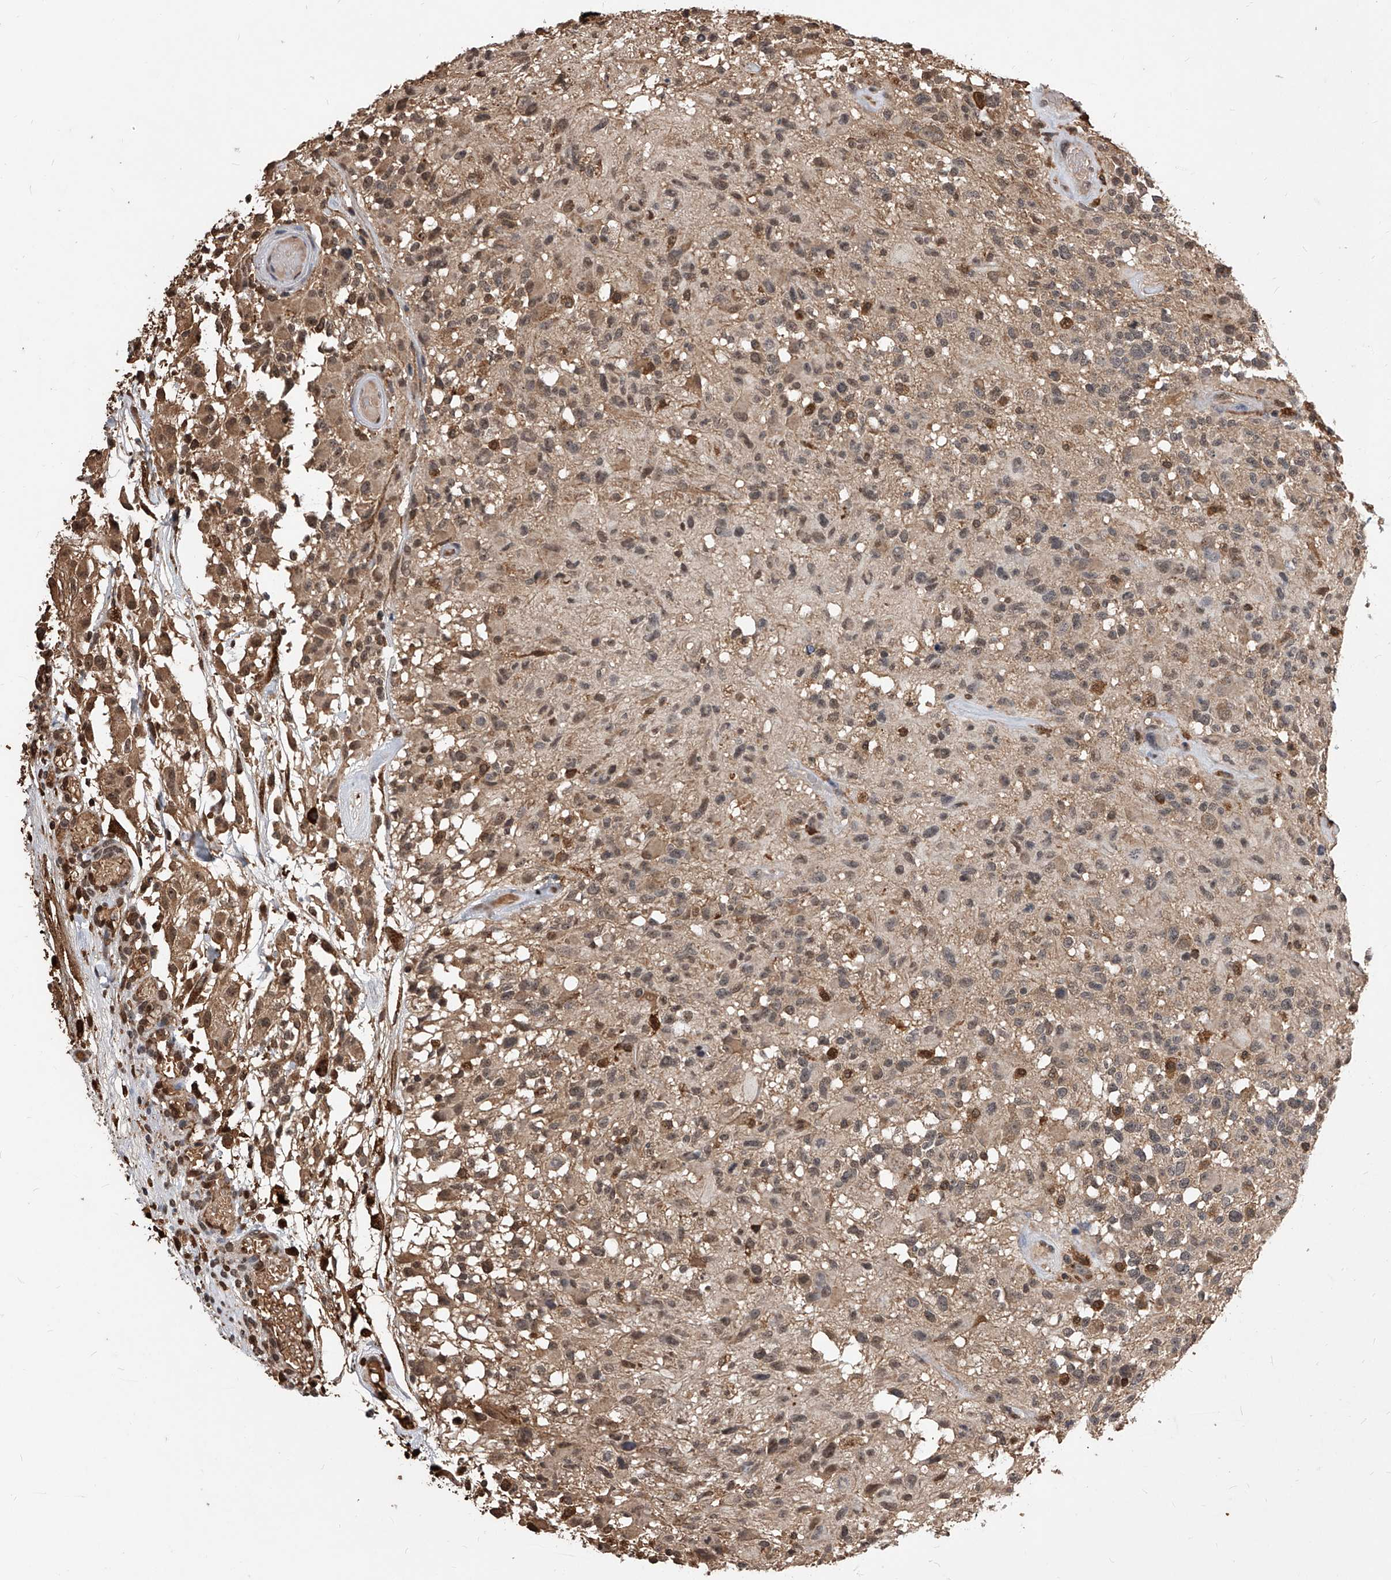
{"staining": {"intensity": "weak", "quantity": ">75%", "location": "cytoplasmic/membranous,nuclear"}, "tissue": "glioma", "cell_type": "Tumor cells", "image_type": "cancer", "snomed": [{"axis": "morphology", "description": "Glioma, malignant, High grade"}, {"axis": "morphology", "description": "Glioblastoma, NOS"}, {"axis": "topography", "description": "Brain"}], "caption": "Weak cytoplasmic/membranous and nuclear expression is identified in about >75% of tumor cells in malignant high-grade glioma. (DAB = brown stain, brightfield microscopy at high magnification).", "gene": "ID1", "patient": {"sex": "male", "age": 60}}